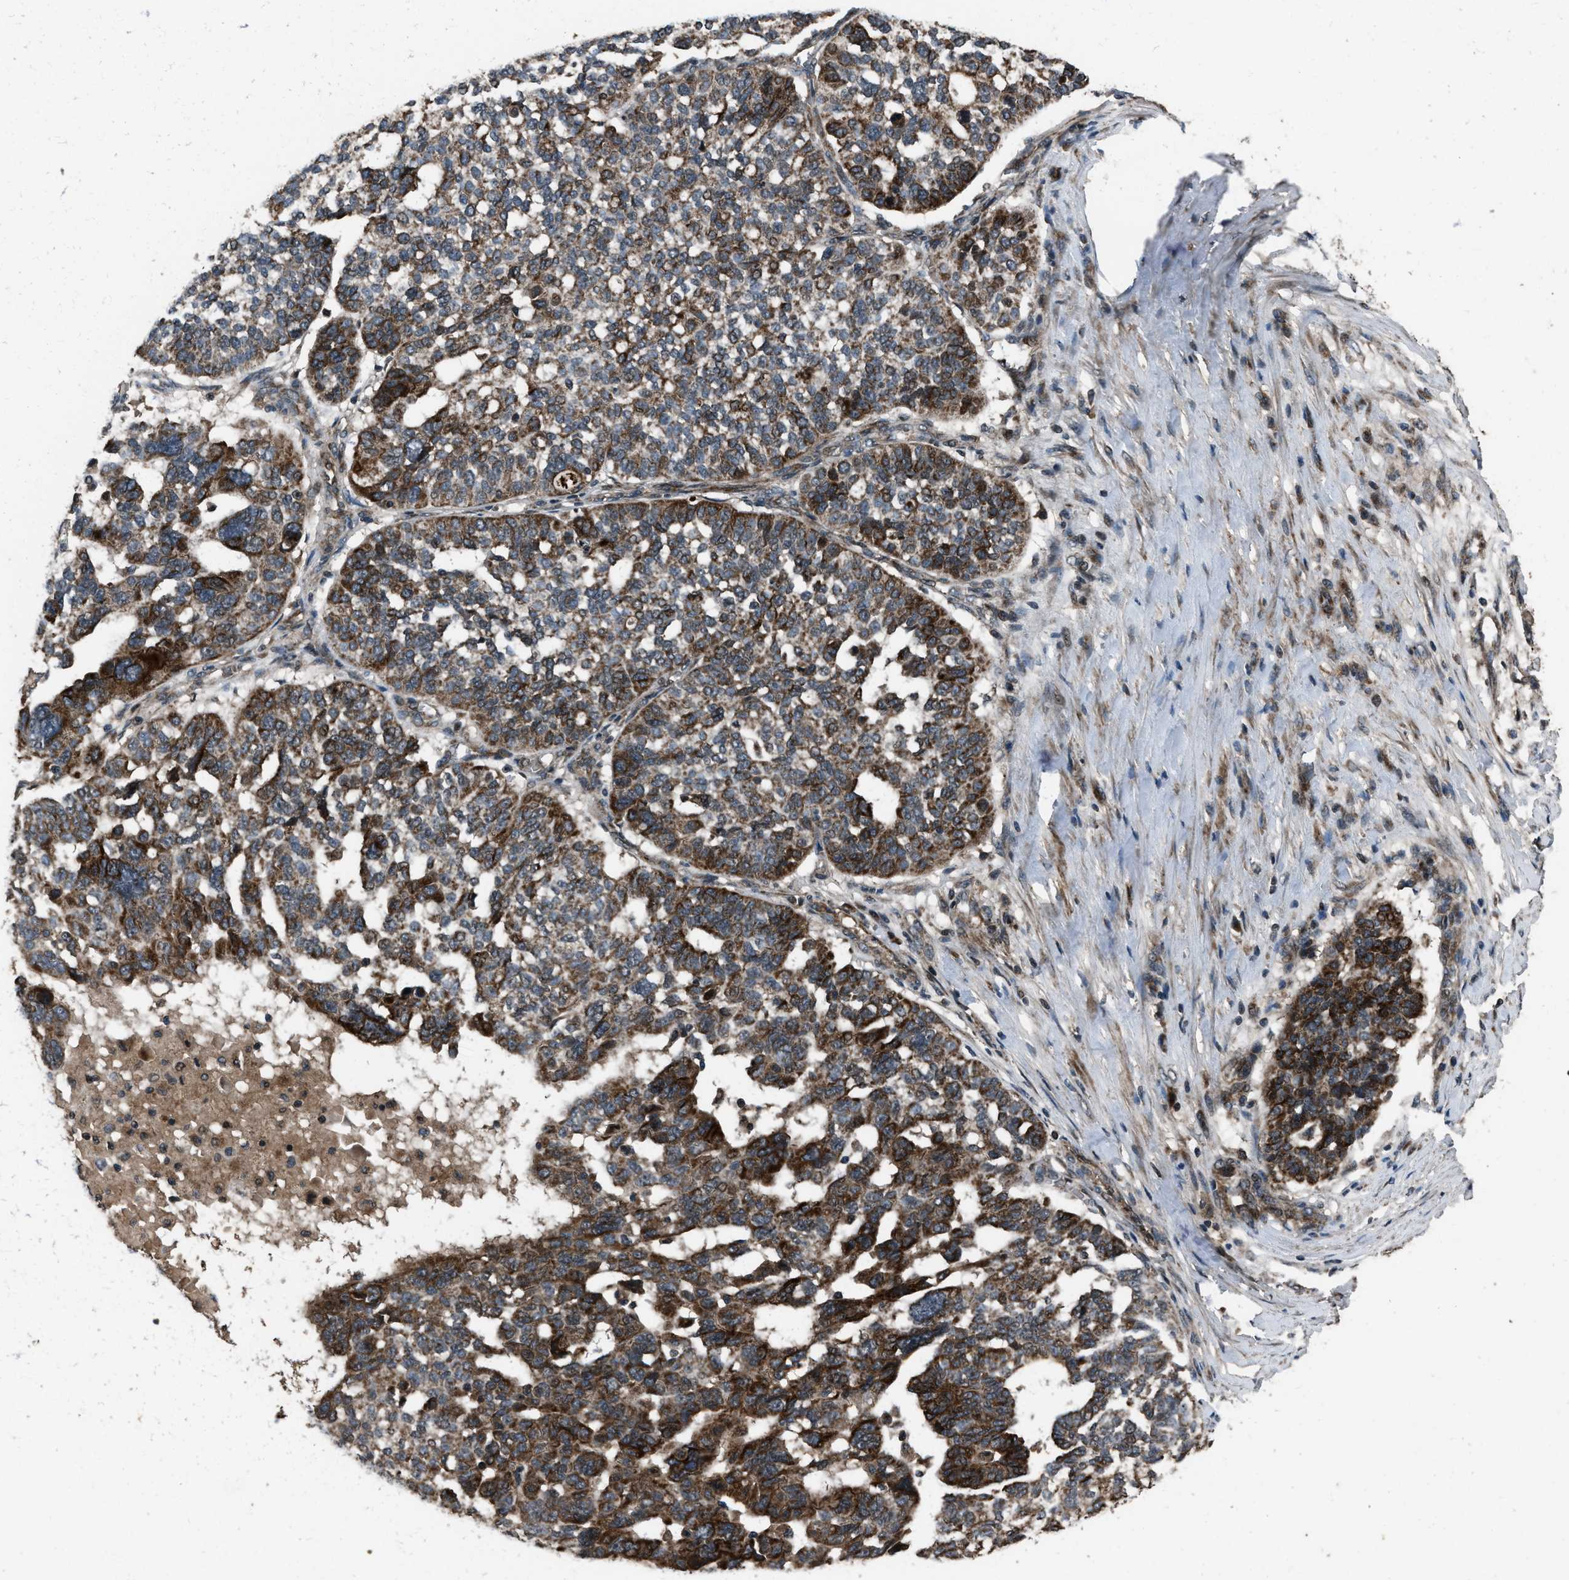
{"staining": {"intensity": "strong", "quantity": "25%-75%", "location": "cytoplasmic/membranous"}, "tissue": "ovarian cancer", "cell_type": "Tumor cells", "image_type": "cancer", "snomed": [{"axis": "morphology", "description": "Cystadenocarcinoma, serous, NOS"}, {"axis": "topography", "description": "Ovary"}], "caption": "DAB immunohistochemical staining of human ovarian cancer displays strong cytoplasmic/membranous protein staining in about 25%-75% of tumor cells.", "gene": "IRAK4", "patient": {"sex": "female", "age": 59}}